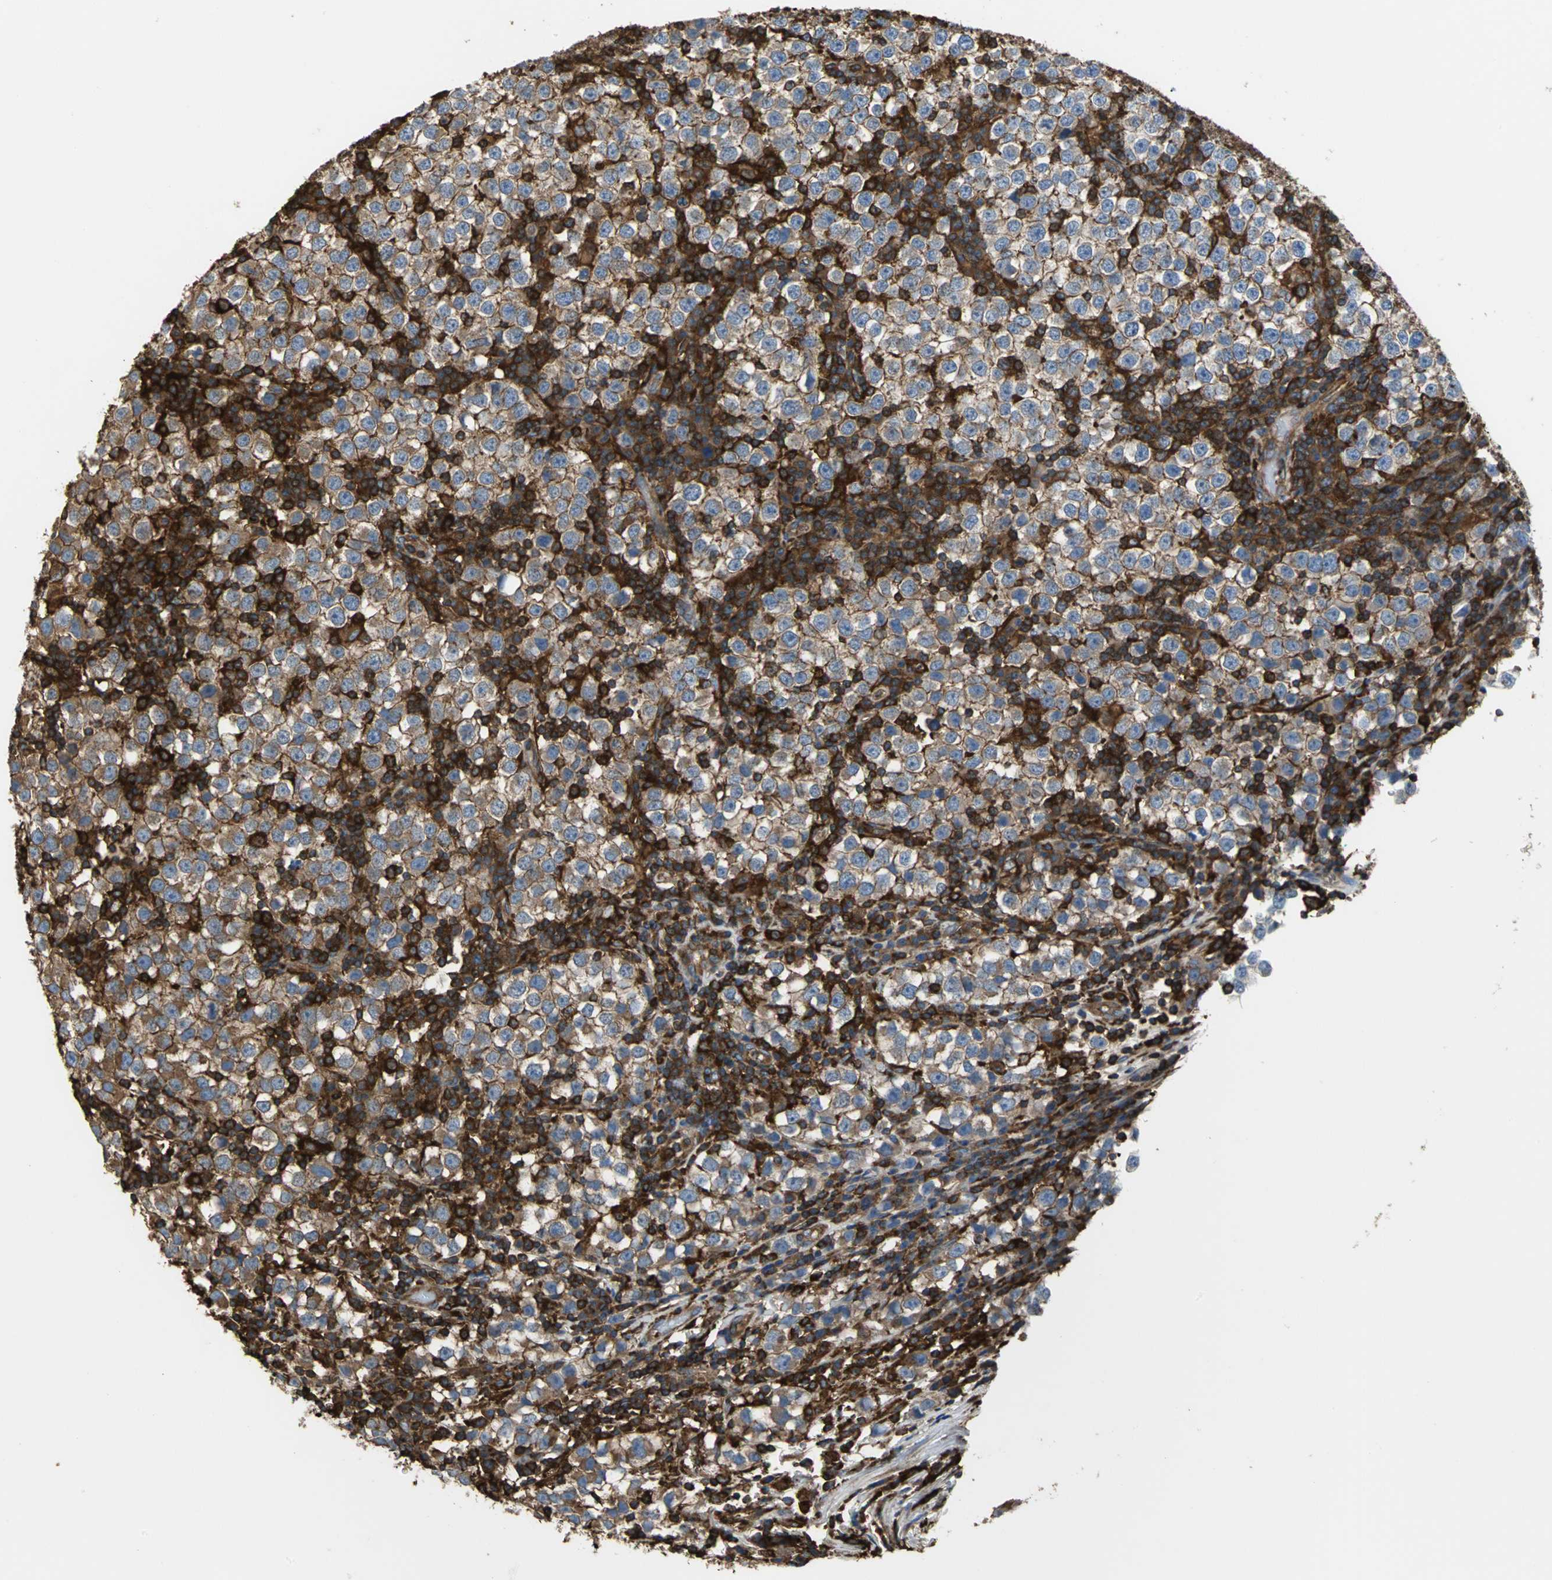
{"staining": {"intensity": "moderate", "quantity": "<25%", "location": "cytoplasmic/membranous"}, "tissue": "testis cancer", "cell_type": "Tumor cells", "image_type": "cancer", "snomed": [{"axis": "morphology", "description": "Seminoma, NOS"}, {"axis": "topography", "description": "Testis"}], "caption": "High-power microscopy captured an immunohistochemistry (IHC) image of testis cancer, revealing moderate cytoplasmic/membranous positivity in approximately <25% of tumor cells. Nuclei are stained in blue.", "gene": "TLN1", "patient": {"sex": "male", "age": 65}}